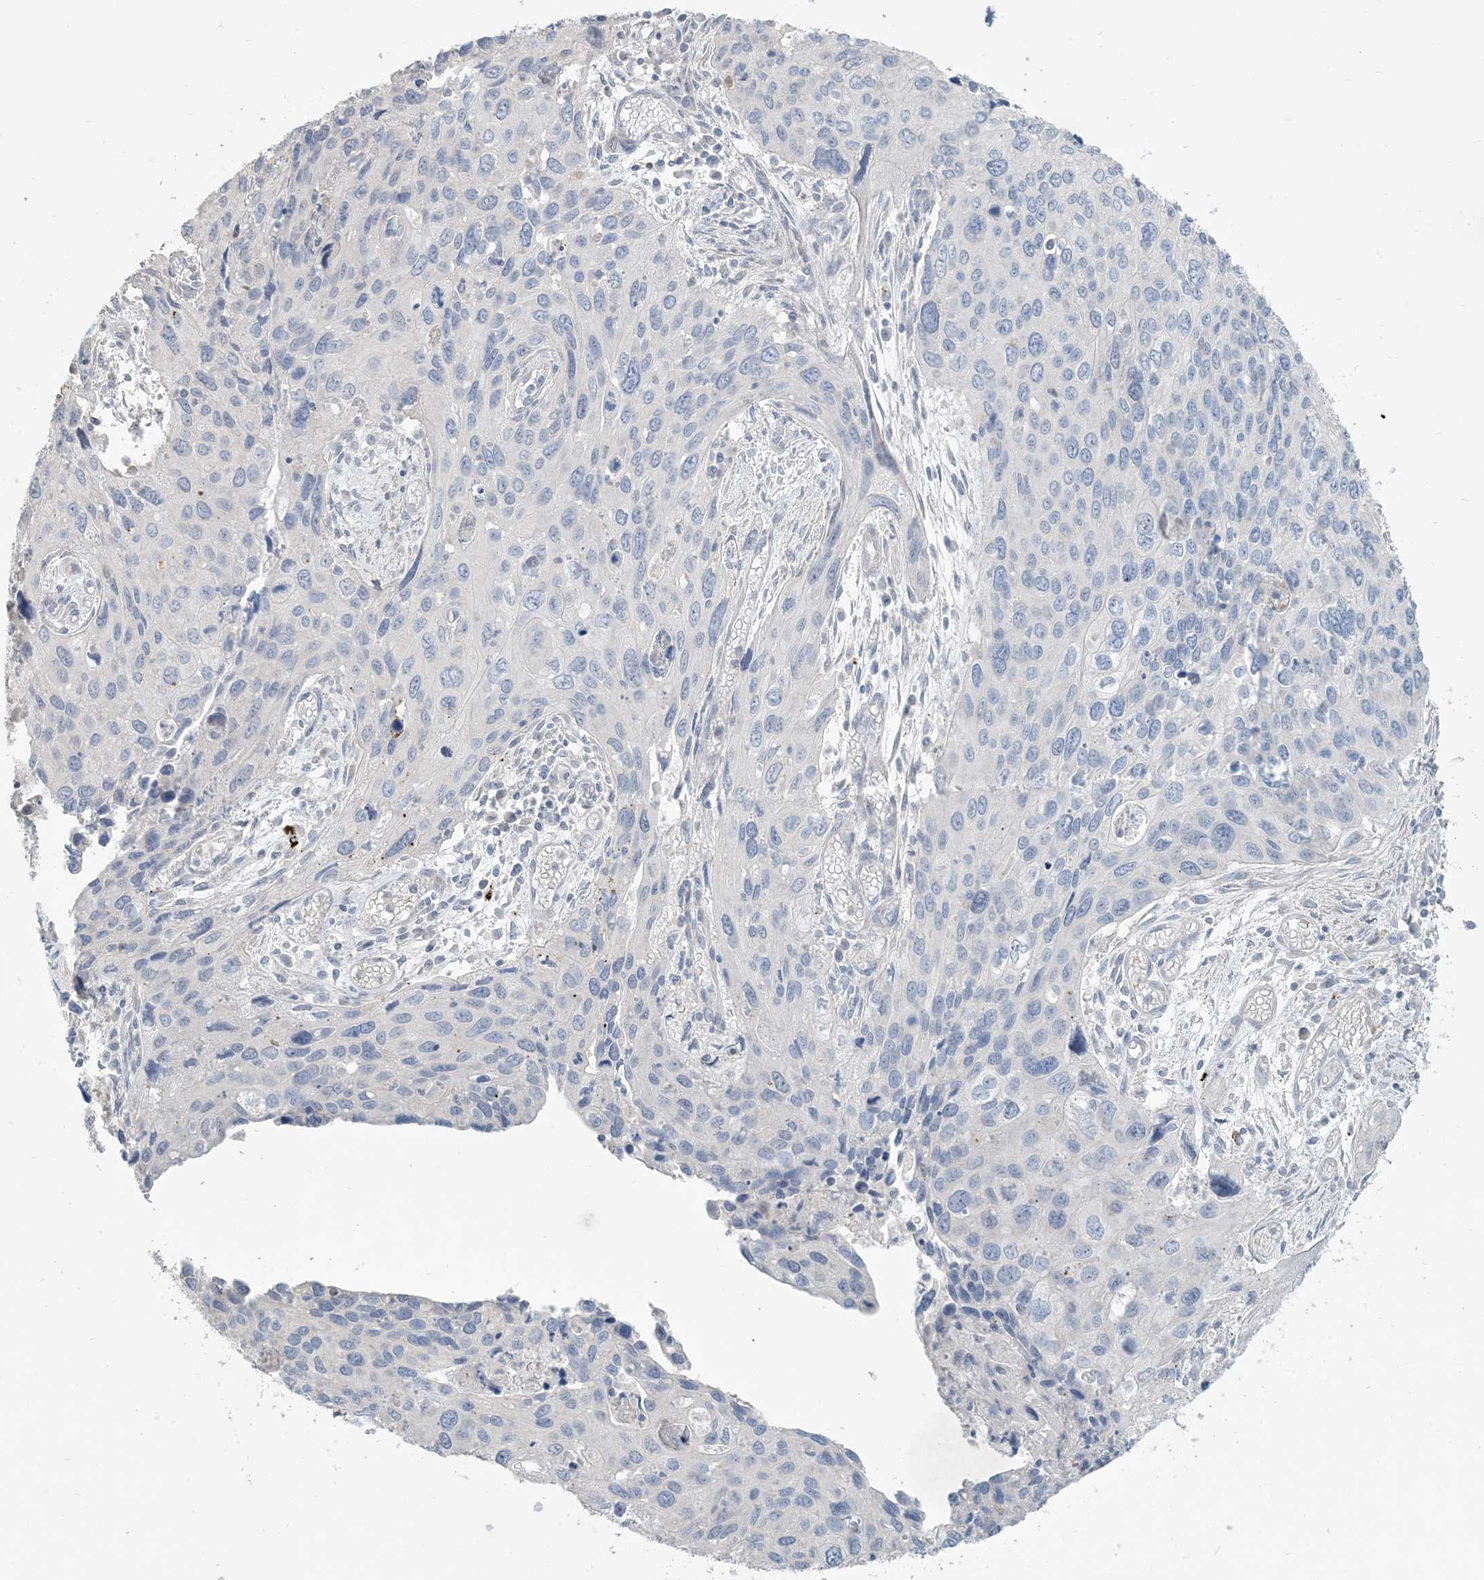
{"staining": {"intensity": "negative", "quantity": "none", "location": "none"}, "tissue": "cervical cancer", "cell_type": "Tumor cells", "image_type": "cancer", "snomed": [{"axis": "morphology", "description": "Squamous cell carcinoma, NOS"}, {"axis": "topography", "description": "Cervix"}], "caption": "This micrograph is of cervical cancer stained with IHC to label a protein in brown with the nuclei are counter-stained blue. There is no expression in tumor cells.", "gene": "NPHS2", "patient": {"sex": "female", "age": 55}}